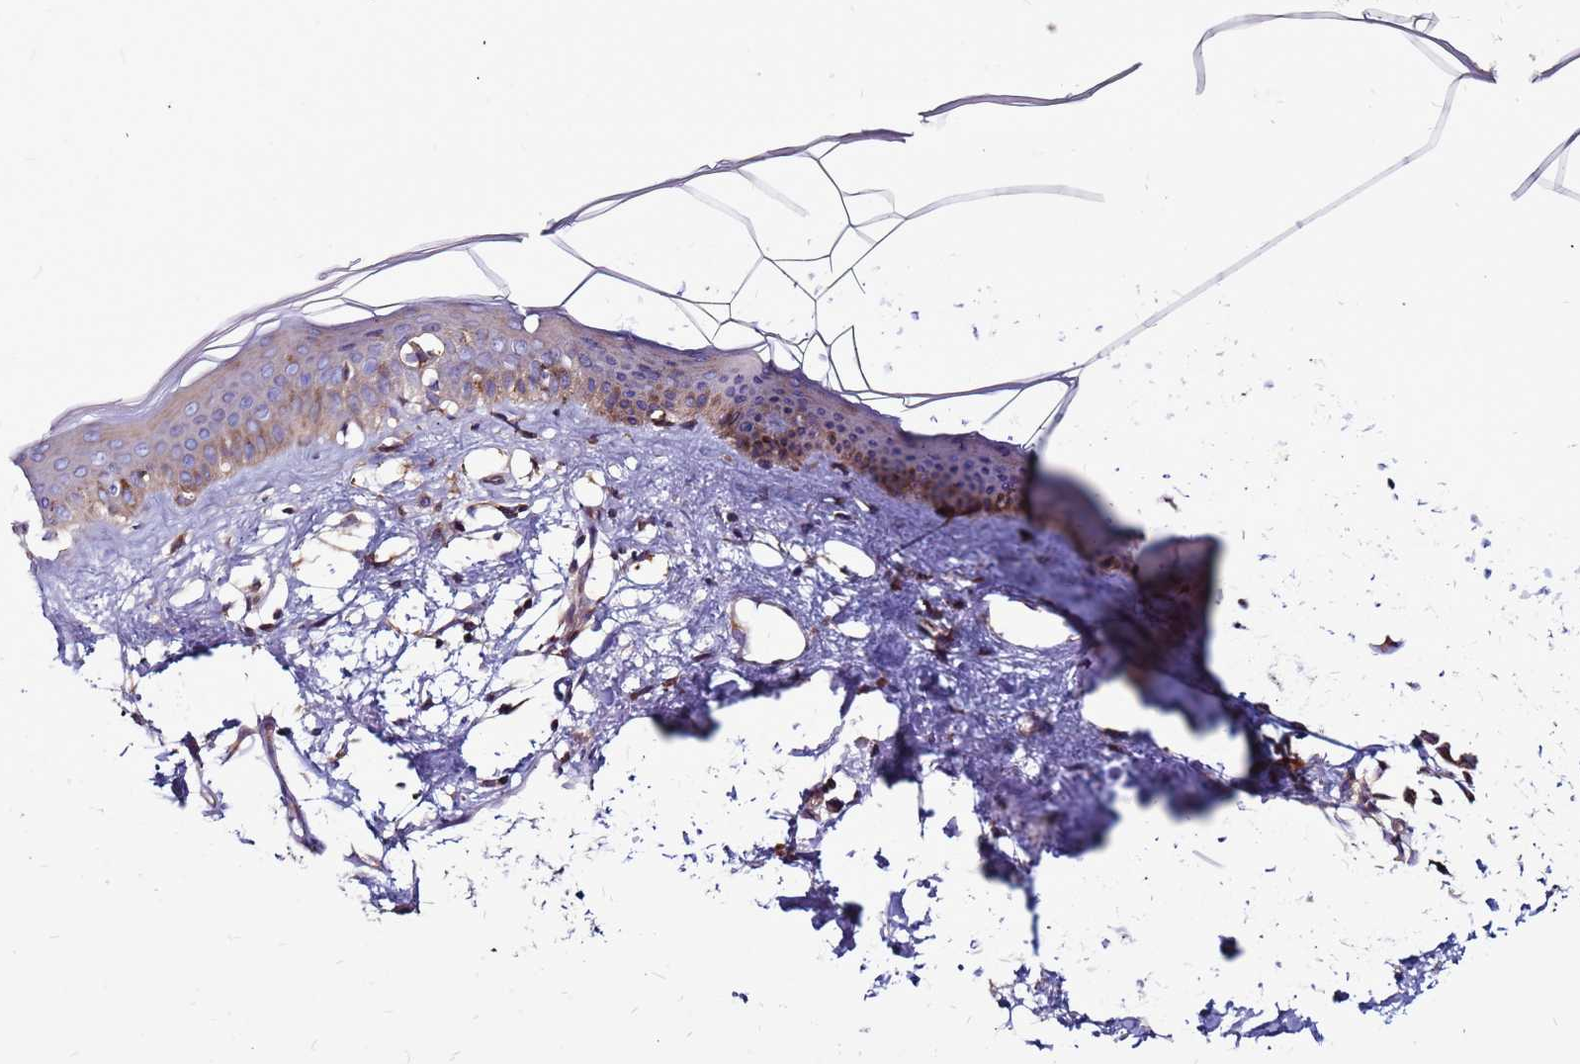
{"staining": {"intensity": "moderate", "quantity": ">75%", "location": "cytoplasmic/membranous"}, "tissue": "skin", "cell_type": "Fibroblasts", "image_type": "normal", "snomed": [{"axis": "morphology", "description": "Normal tissue, NOS"}, {"axis": "topography", "description": "Skin"}], "caption": "Skin stained for a protein (brown) reveals moderate cytoplasmic/membranous positive expression in about >75% of fibroblasts.", "gene": "GPN3", "patient": {"sex": "female", "age": 58}}